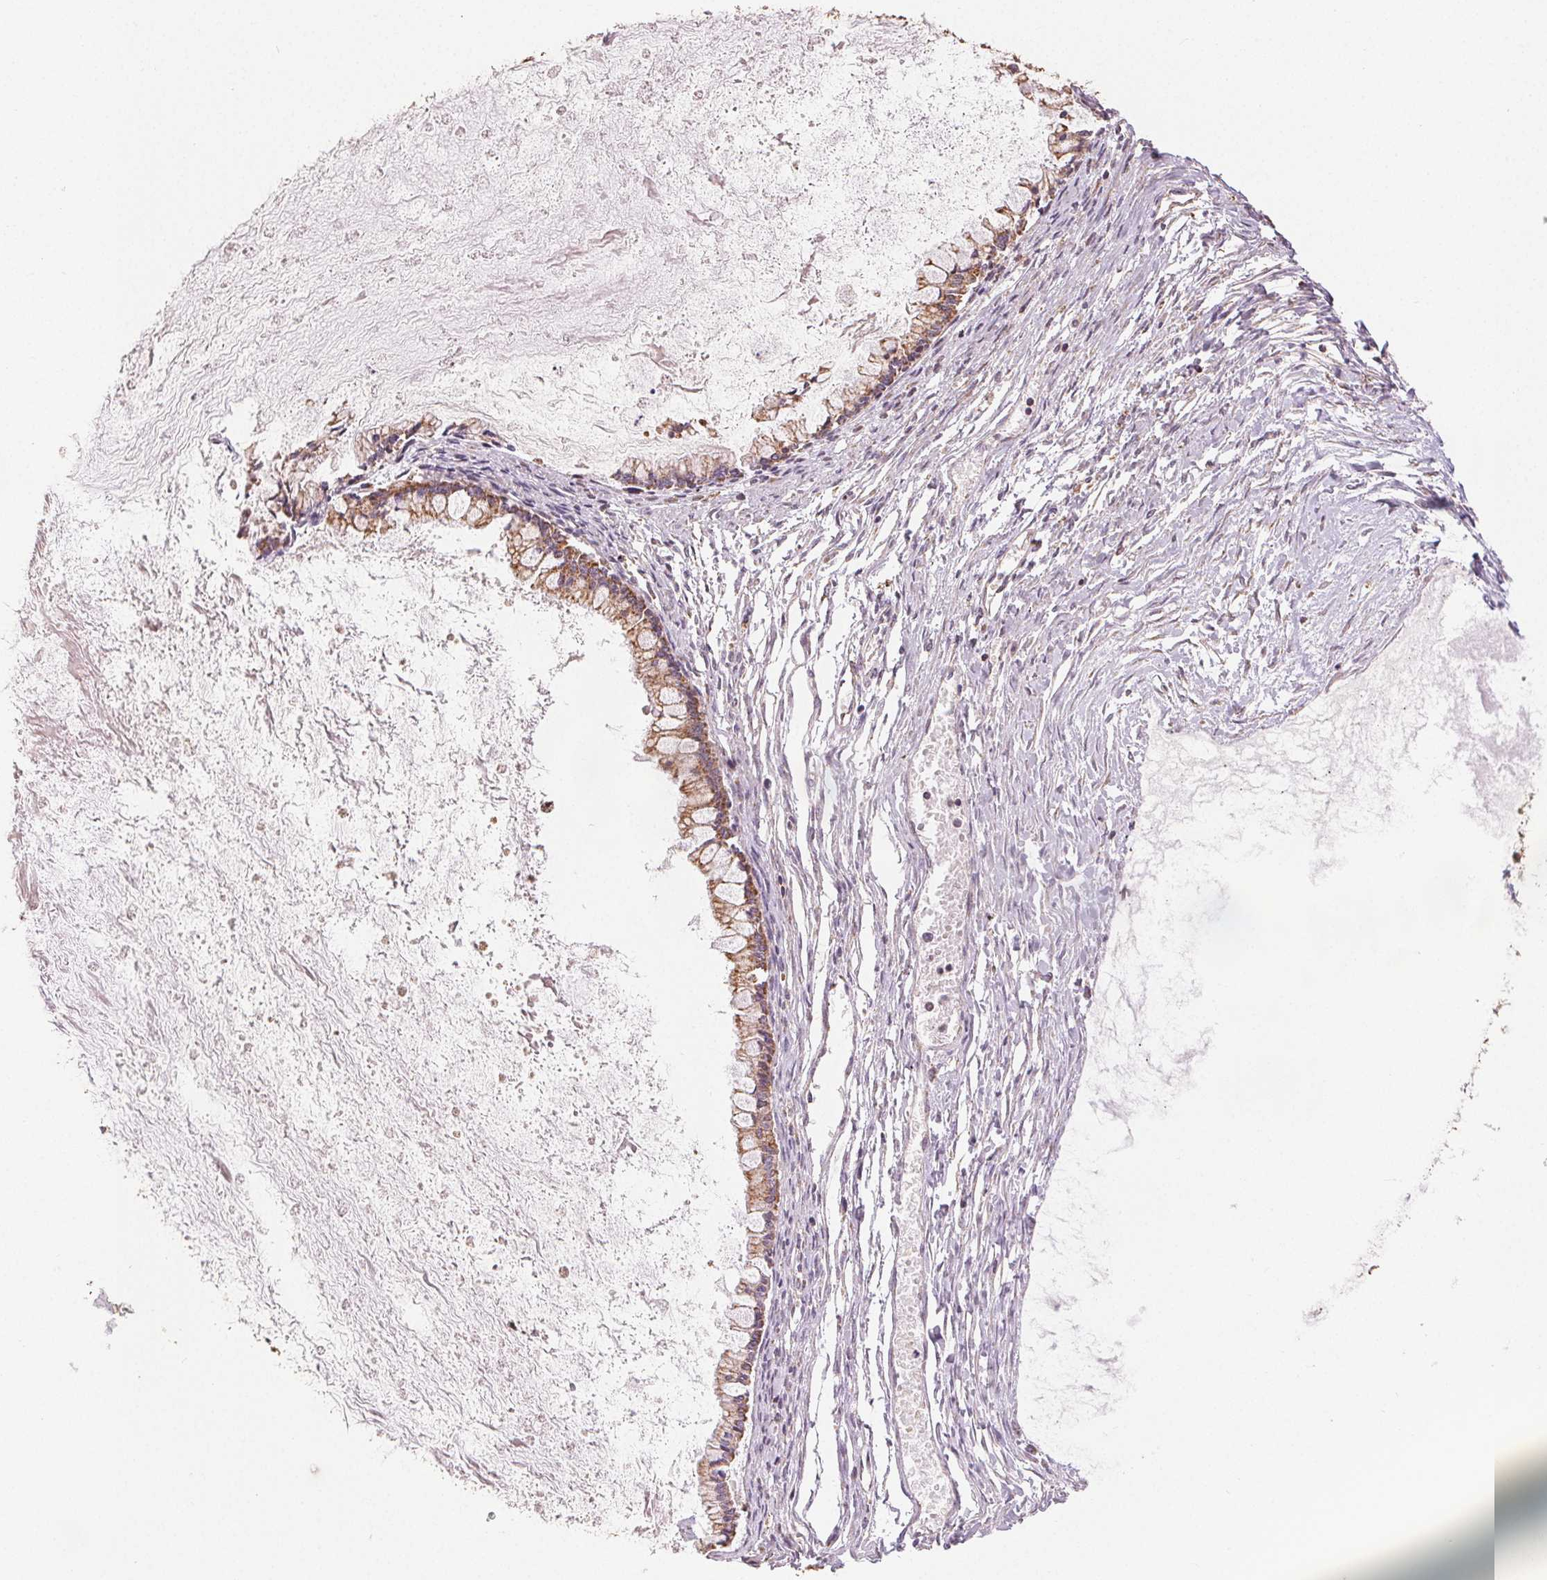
{"staining": {"intensity": "moderate", "quantity": ">75%", "location": "cytoplasmic/membranous"}, "tissue": "ovarian cancer", "cell_type": "Tumor cells", "image_type": "cancer", "snomed": [{"axis": "morphology", "description": "Cystadenocarcinoma, mucinous, NOS"}, {"axis": "topography", "description": "Ovary"}], "caption": "An immunohistochemistry (IHC) photomicrograph of tumor tissue is shown. Protein staining in brown labels moderate cytoplasmic/membranous positivity in ovarian mucinous cystadenocarcinoma within tumor cells.", "gene": "SDHB", "patient": {"sex": "female", "age": 67}}